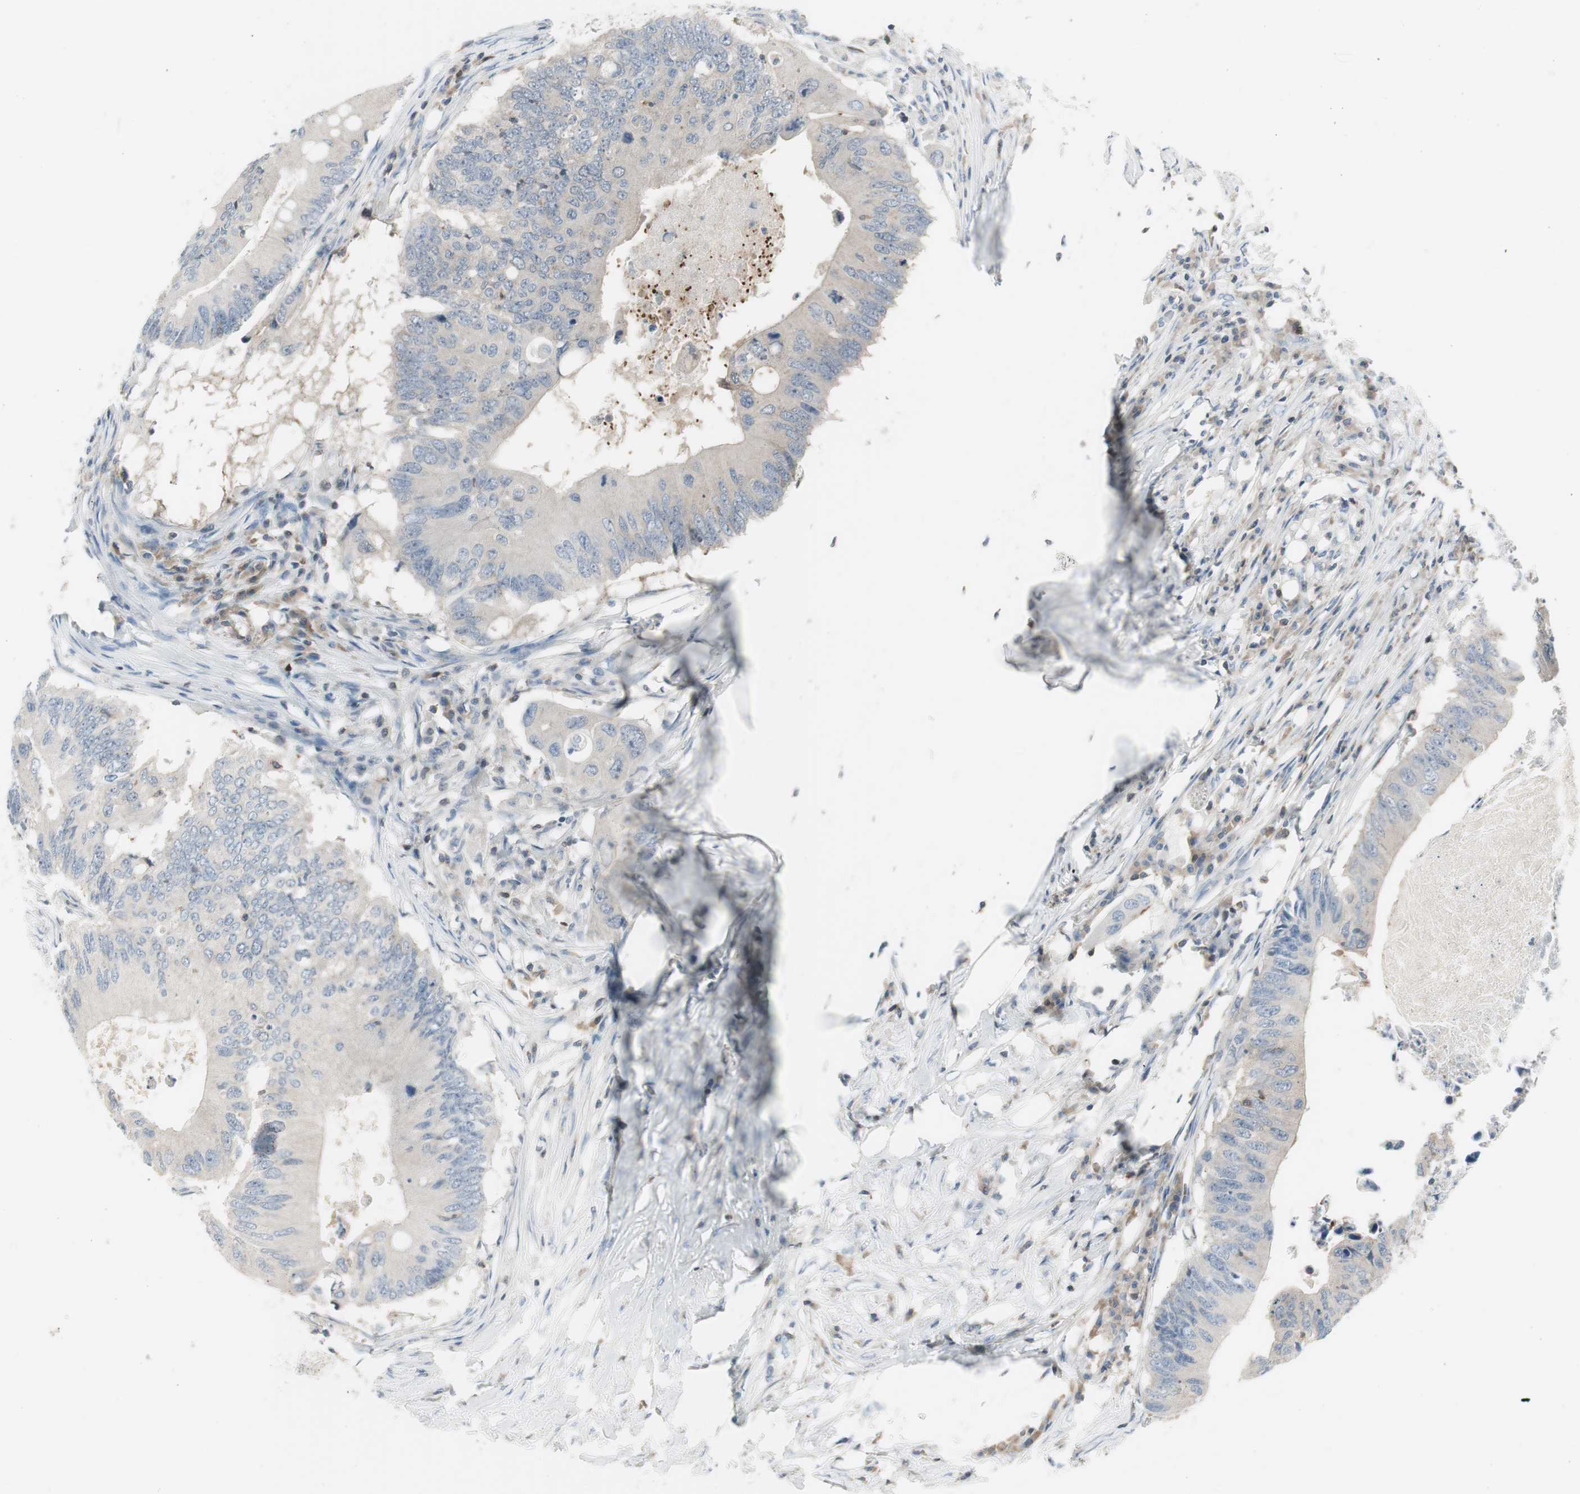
{"staining": {"intensity": "negative", "quantity": "none", "location": "none"}, "tissue": "colorectal cancer", "cell_type": "Tumor cells", "image_type": "cancer", "snomed": [{"axis": "morphology", "description": "Adenocarcinoma, NOS"}, {"axis": "topography", "description": "Colon"}], "caption": "Protein analysis of colorectal cancer displays no significant positivity in tumor cells.", "gene": "SLC9A3R1", "patient": {"sex": "male", "age": 71}}